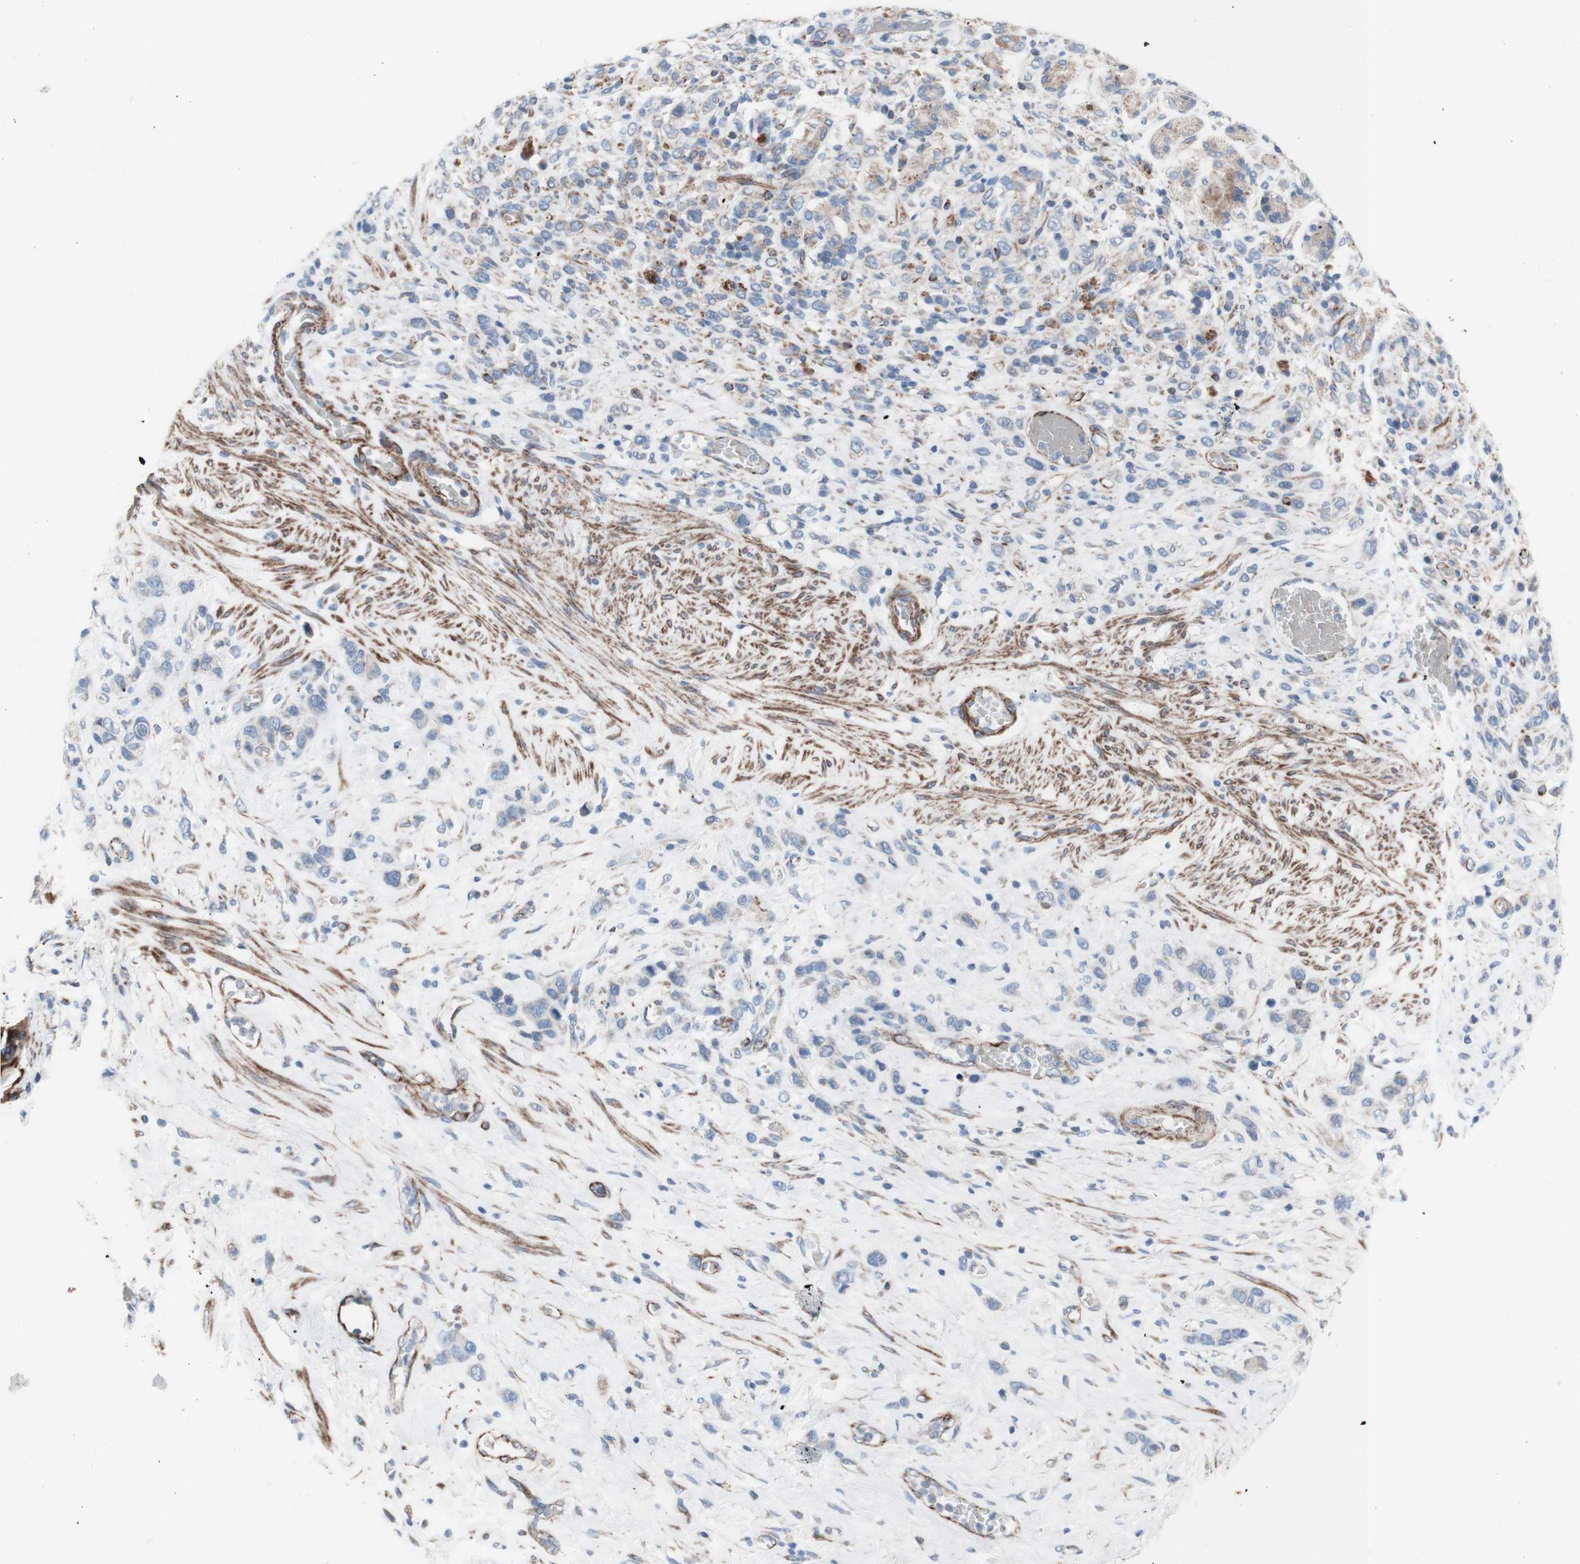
{"staining": {"intensity": "negative", "quantity": "none", "location": "none"}, "tissue": "stomach cancer", "cell_type": "Tumor cells", "image_type": "cancer", "snomed": [{"axis": "morphology", "description": "Adenocarcinoma, NOS"}, {"axis": "morphology", "description": "Adenocarcinoma, High grade"}, {"axis": "topography", "description": "Stomach, upper"}, {"axis": "topography", "description": "Stomach, lower"}], "caption": "IHC of human stomach cancer displays no staining in tumor cells. The staining was performed using DAB (3,3'-diaminobenzidine) to visualize the protein expression in brown, while the nuclei were stained in blue with hematoxylin (Magnification: 20x).", "gene": "AGPAT5", "patient": {"sex": "female", "age": 65}}